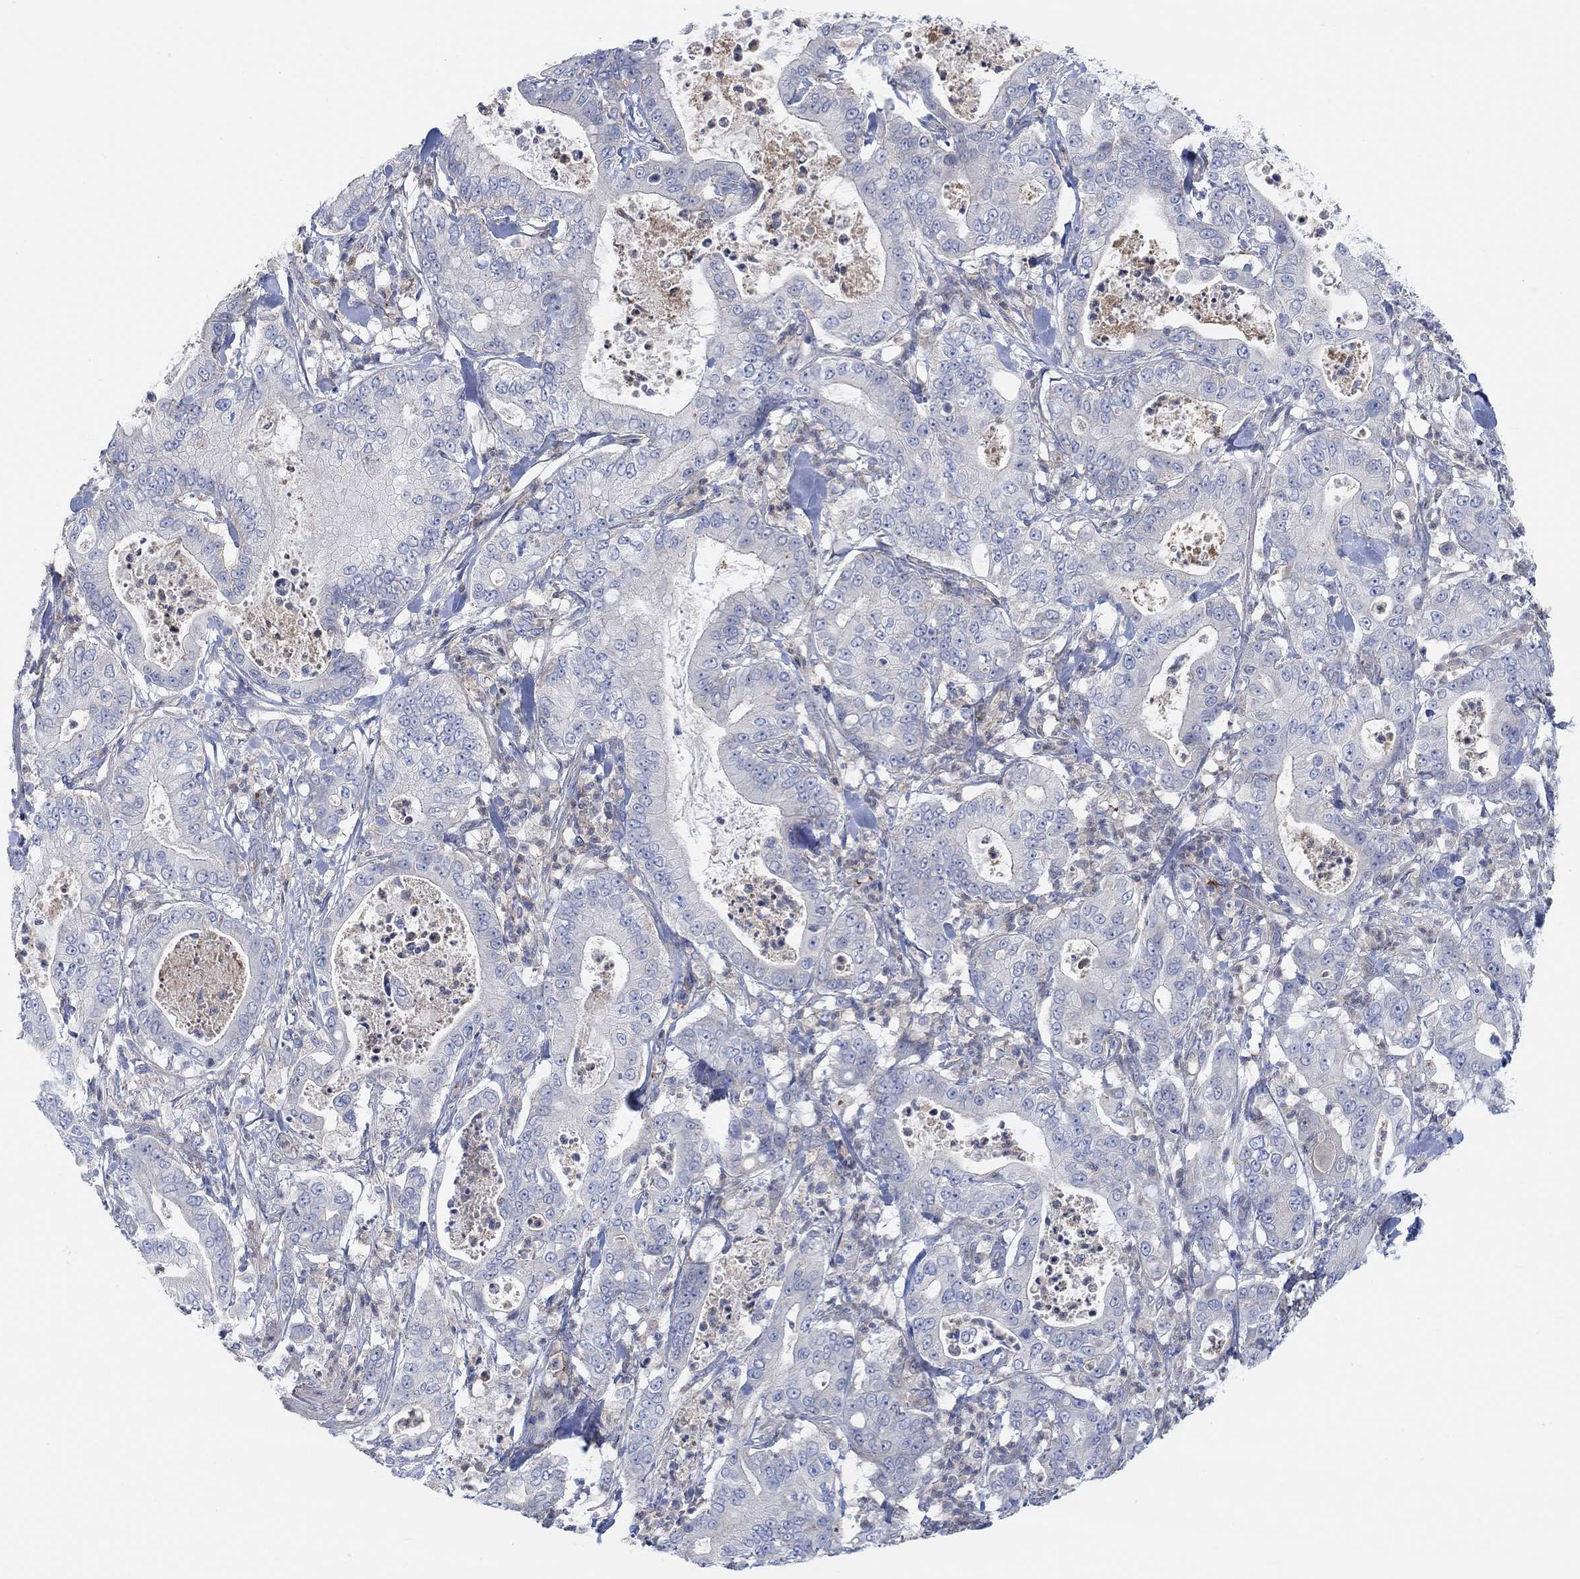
{"staining": {"intensity": "negative", "quantity": "none", "location": "none"}, "tissue": "pancreatic cancer", "cell_type": "Tumor cells", "image_type": "cancer", "snomed": [{"axis": "morphology", "description": "Adenocarcinoma, NOS"}, {"axis": "topography", "description": "Pancreas"}], "caption": "The image exhibits no significant staining in tumor cells of pancreatic cancer. Nuclei are stained in blue.", "gene": "PMFBP1", "patient": {"sex": "male", "age": 71}}